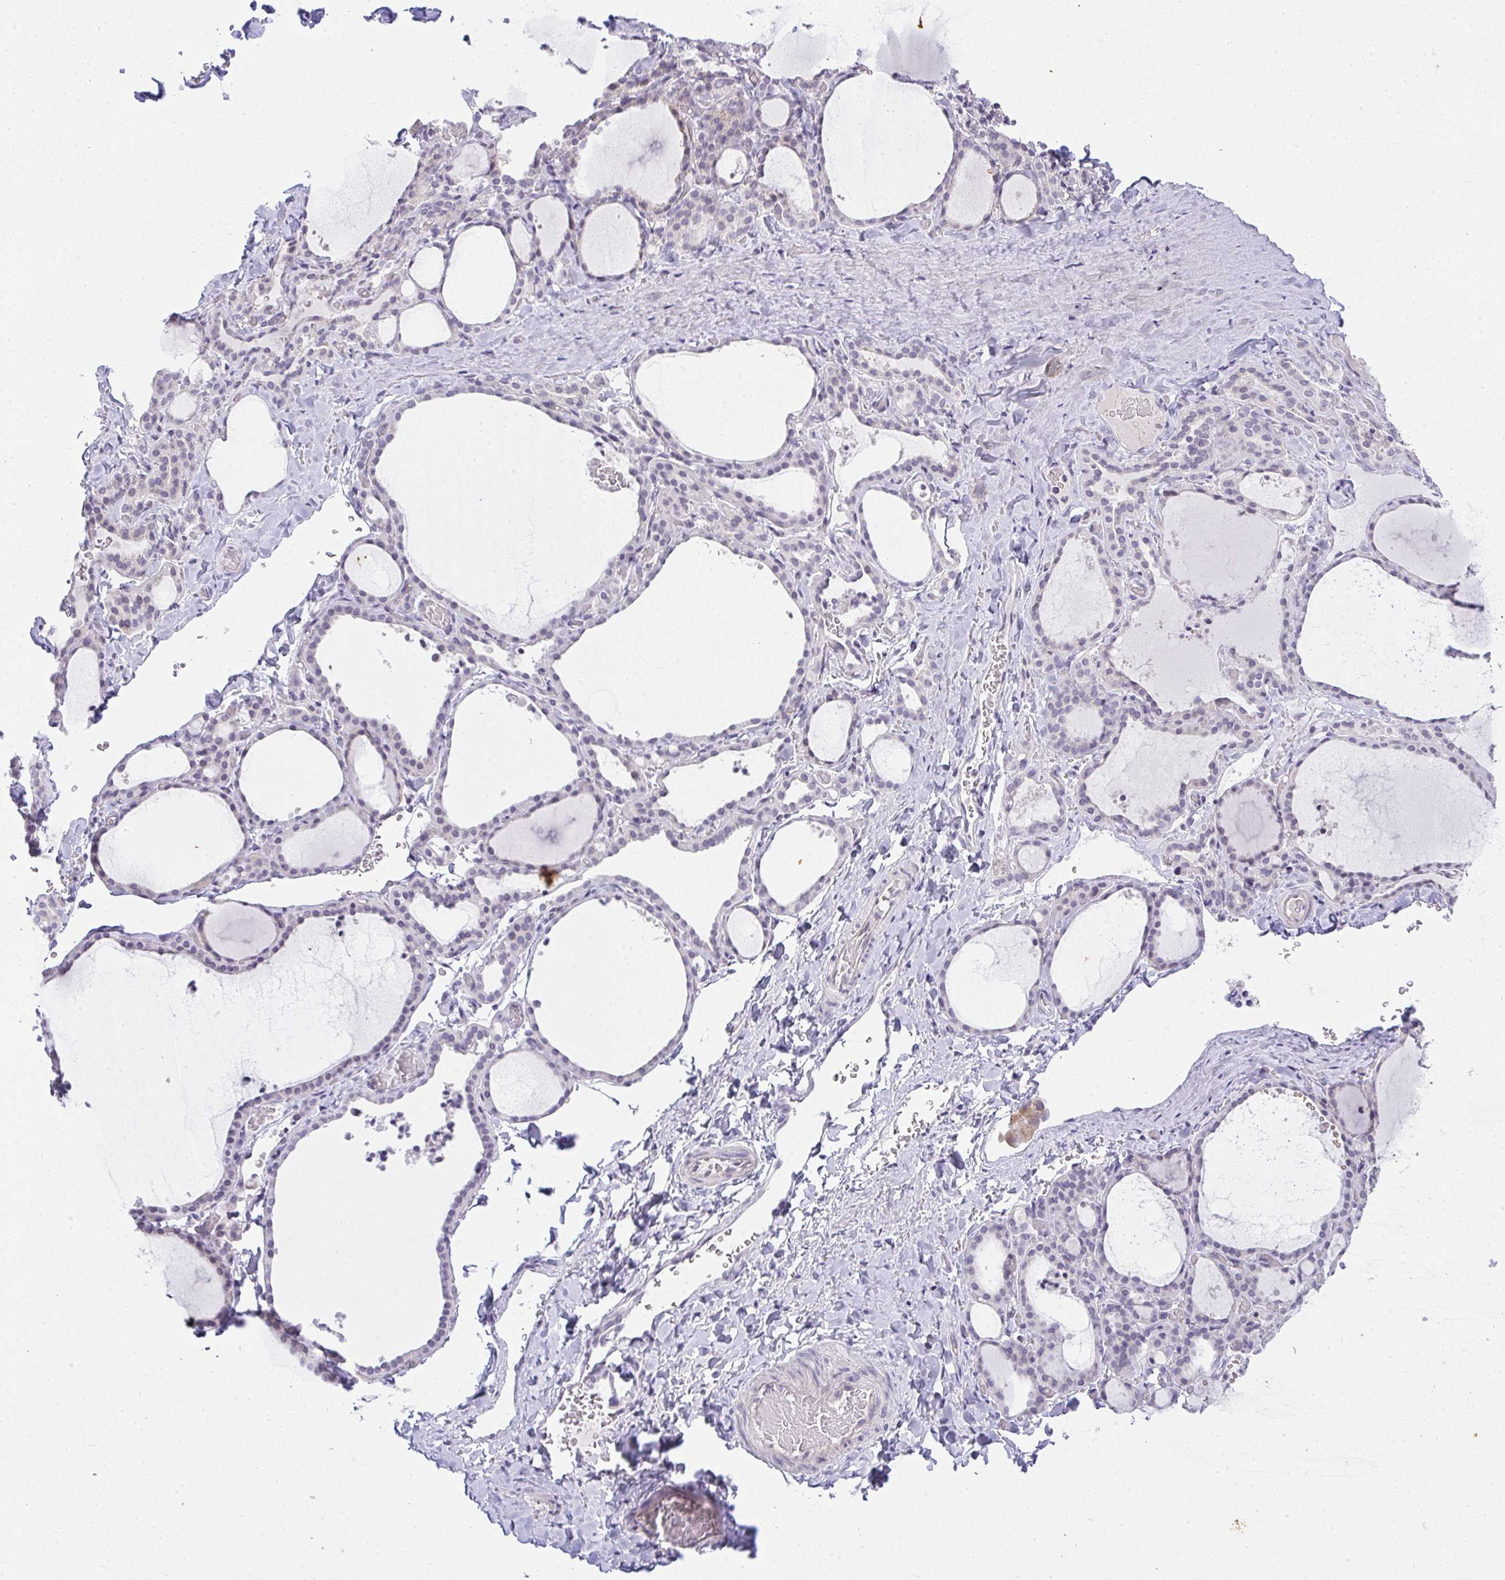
{"staining": {"intensity": "negative", "quantity": "none", "location": "none"}, "tissue": "thyroid gland", "cell_type": "Glandular cells", "image_type": "normal", "snomed": [{"axis": "morphology", "description": "Normal tissue, NOS"}, {"axis": "topography", "description": "Thyroid gland"}], "caption": "A histopathology image of human thyroid gland is negative for staining in glandular cells. (Stains: DAB immunohistochemistry with hematoxylin counter stain, Microscopy: brightfield microscopy at high magnification).", "gene": "CACNA1S", "patient": {"sex": "female", "age": 22}}